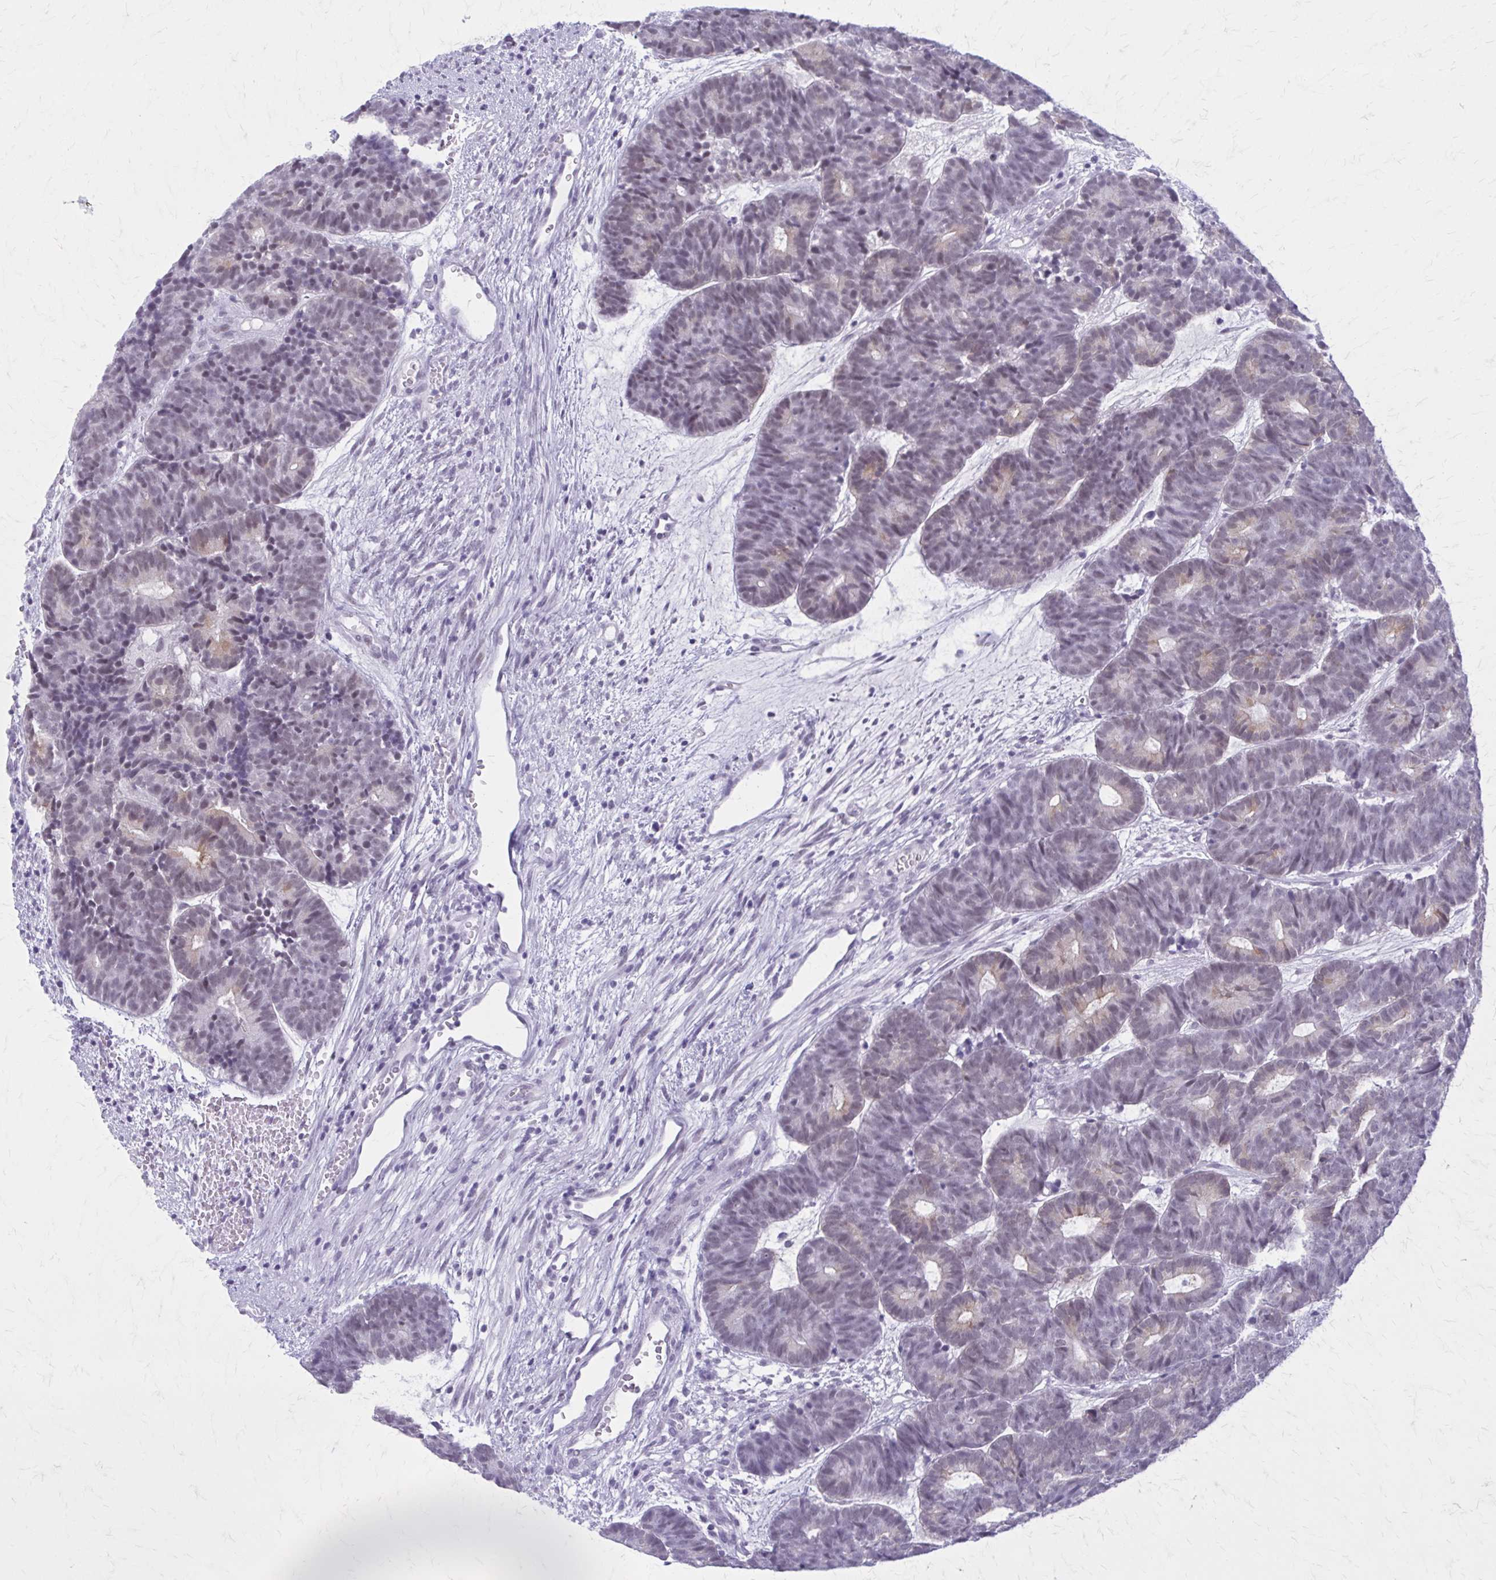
{"staining": {"intensity": "weak", "quantity": "<25%", "location": "cytoplasmic/membranous"}, "tissue": "head and neck cancer", "cell_type": "Tumor cells", "image_type": "cancer", "snomed": [{"axis": "morphology", "description": "Adenocarcinoma, NOS"}, {"axis": "topography", "description": "Head-Neck"}], "caption": "The immunohistochemistry (IHC) histopathology image has no significant positivity in tumor cells of head and neck cancer tissue.", "gene": "GAD1", "patient": {"sex": "female", "age": 81}}